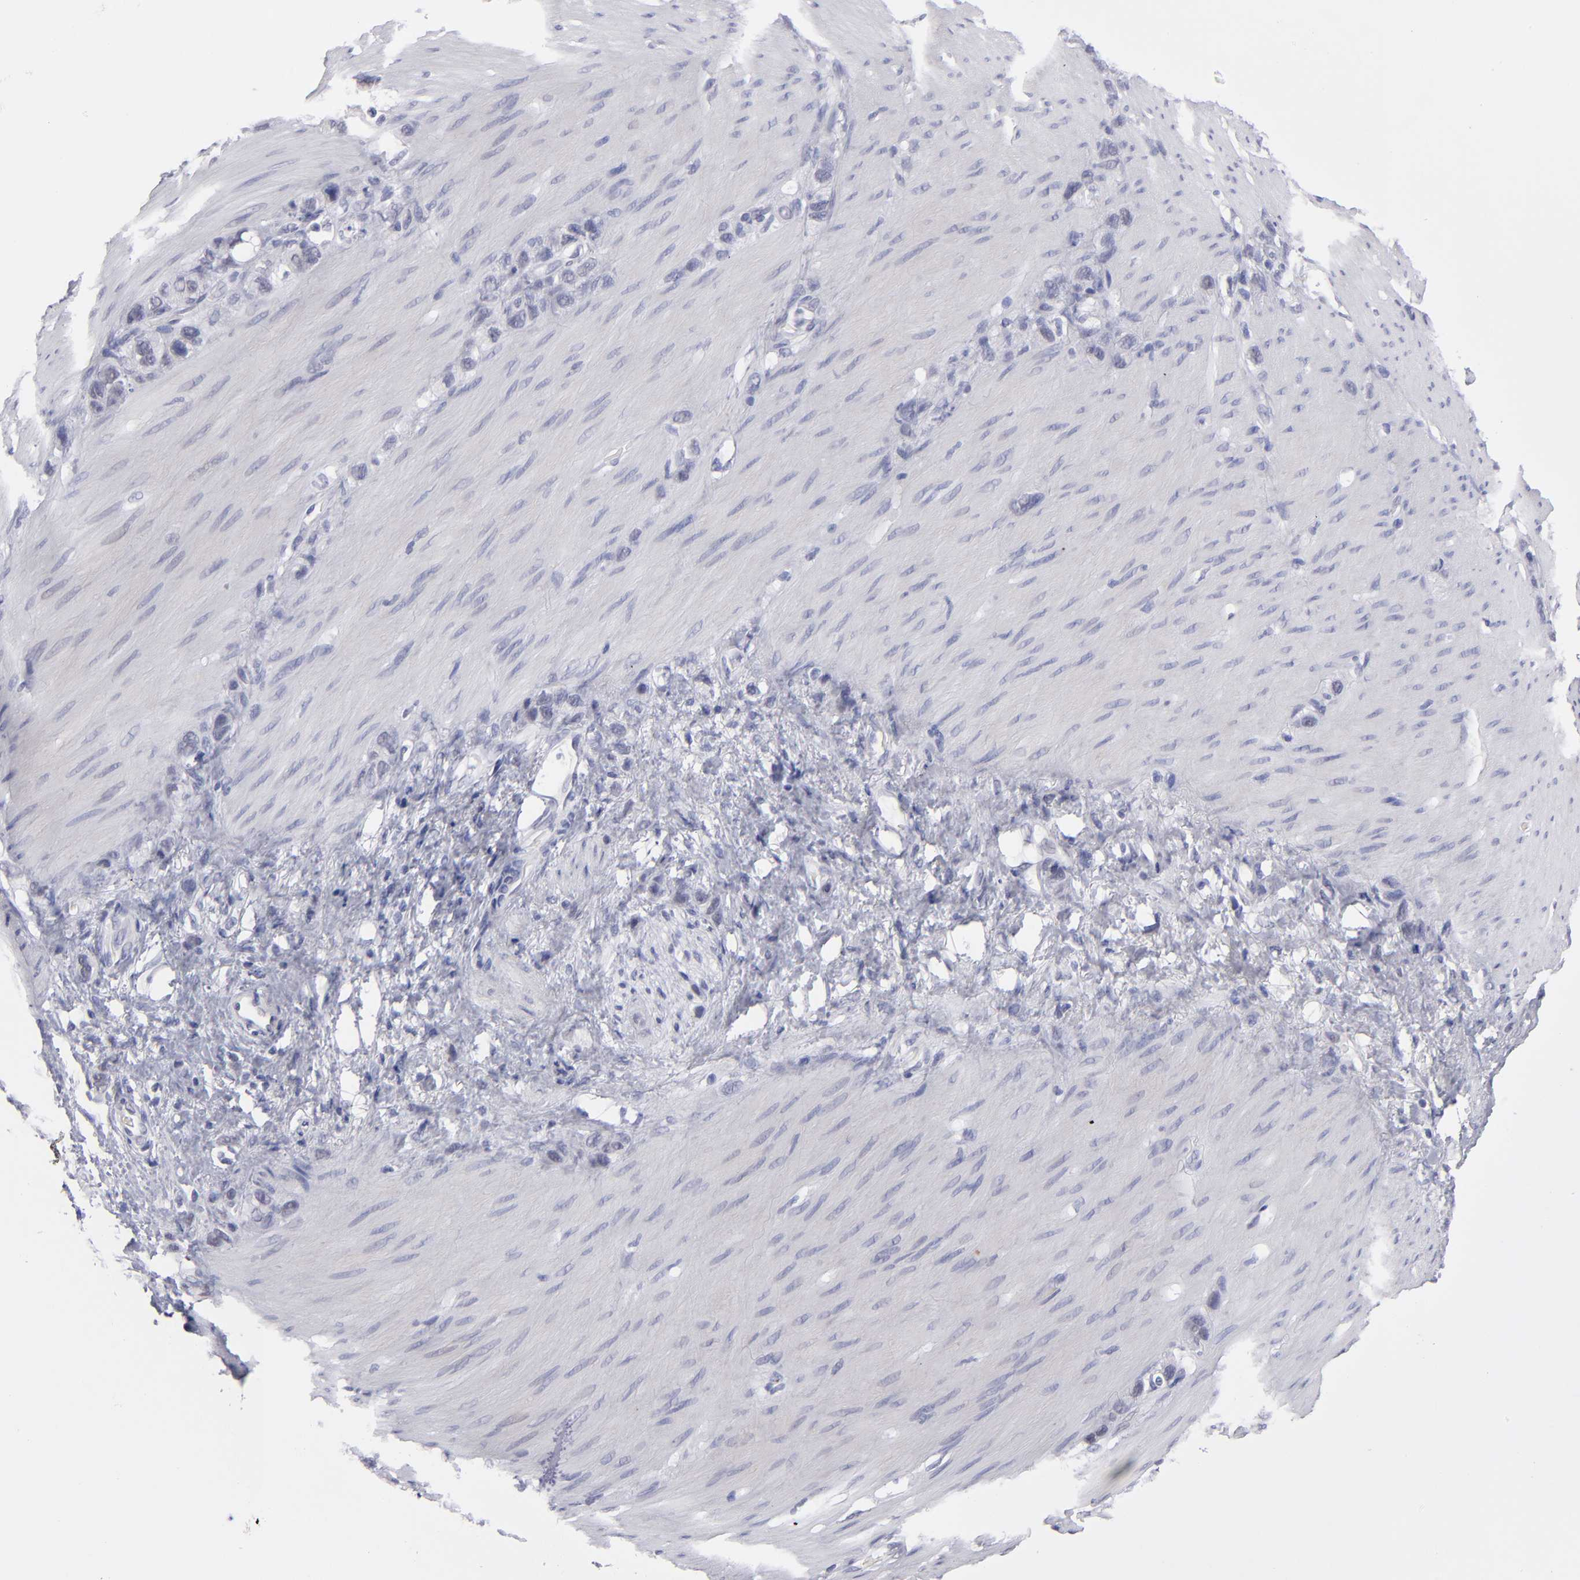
{"staining": {"intensity": "negative", "quantity": "none", "location": "none"}, "tissue": "stomach cancer", "cell_type": "Tumor cells", "image_type": "cancer", "snomed": [{"axis": "morphology", "description": "Normal tissue, NOS"}, {"axis": "morphology", "description": "Adenocarcinoma, NOS"}, {"axis": "morphology", "description": "Adenocarcinoma, High grade"}, {"axis": "topography", "description": "Stomach, upper"}, {"axis": "topography", "description": "Stomach"}], "caption": "DAB immunohistochemical staining of human adenocarcinoma (high-grade) (stomach) demonstrates no significant expression in tumor cells.", "gene": "TEX11", "patient": {"sex": "female", "age": 65}}